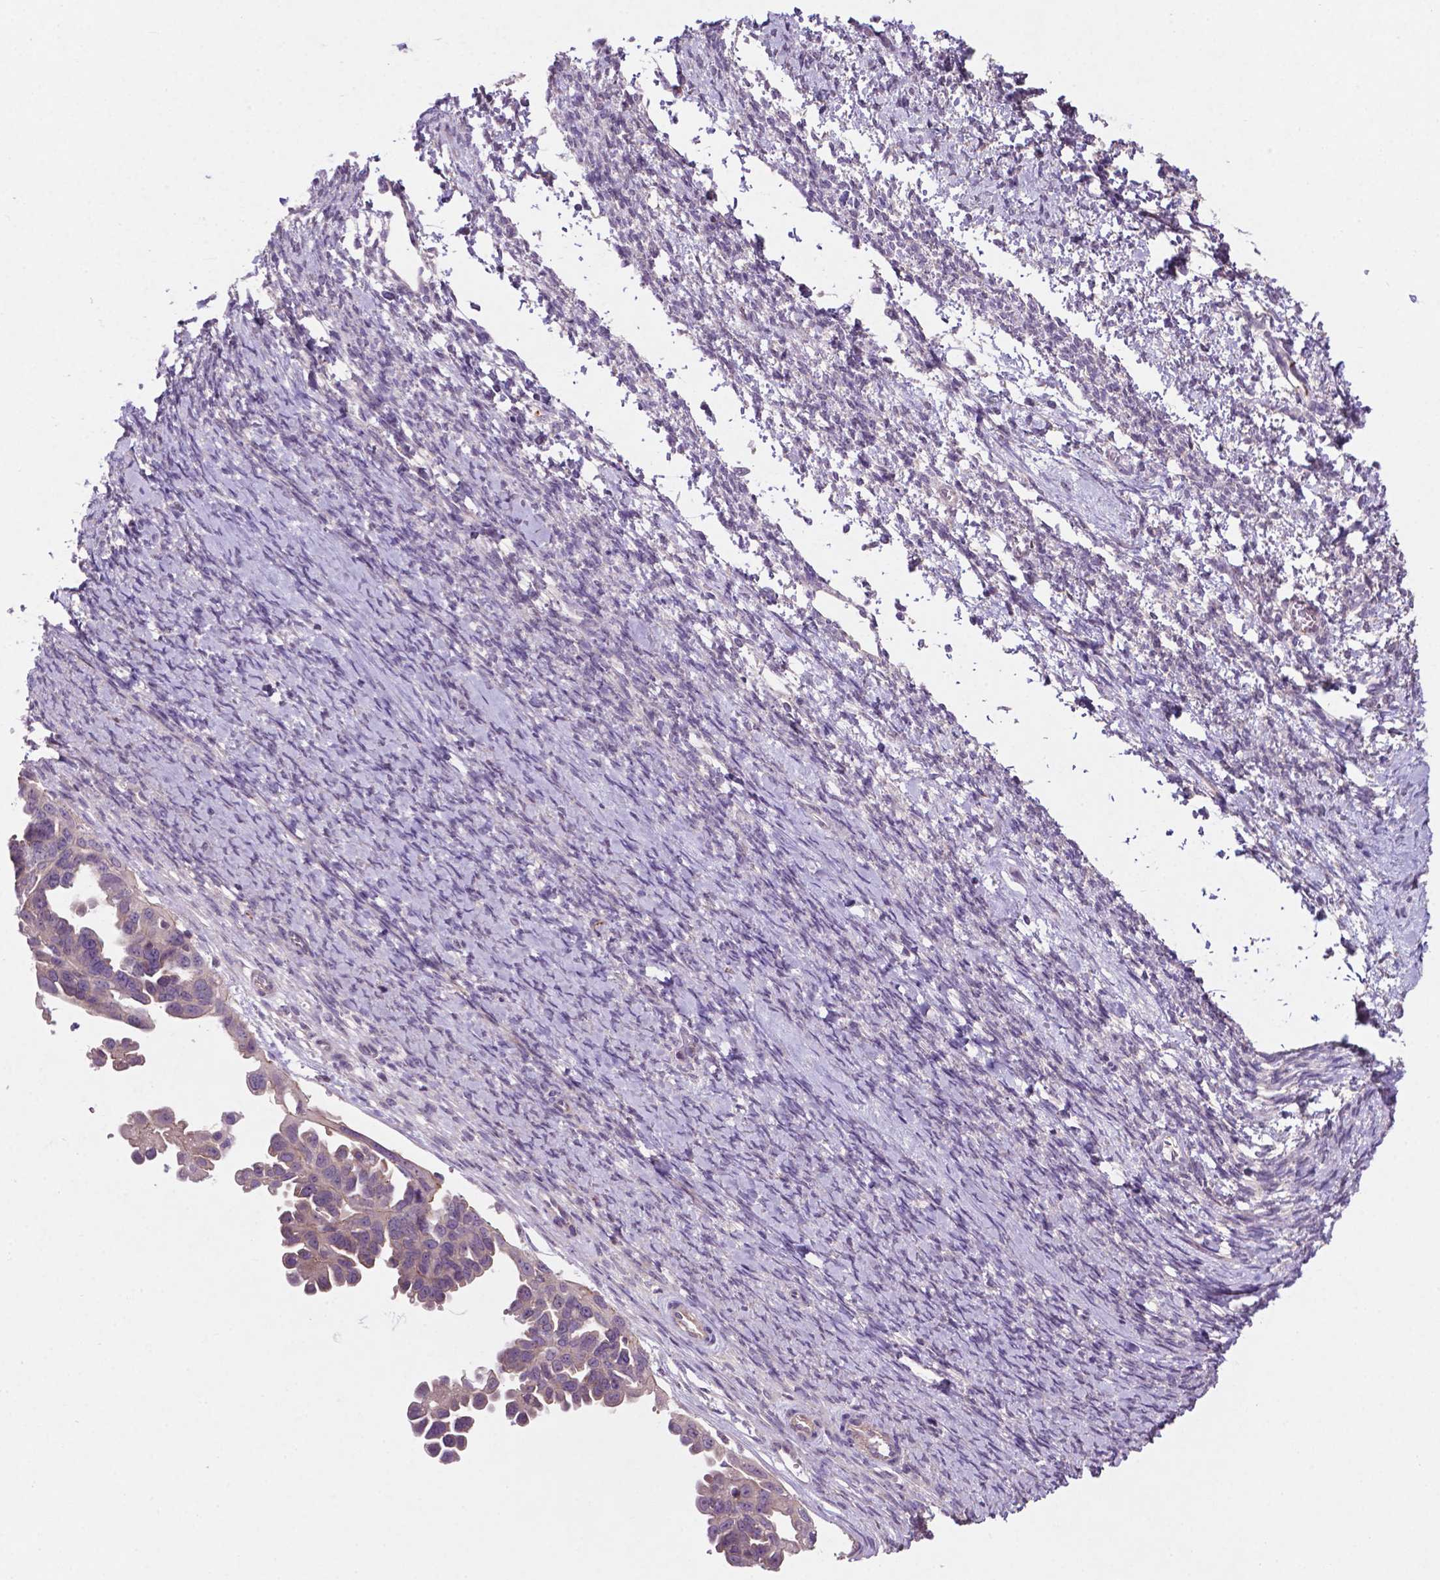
{"staining": {"intensity": "weak", "quantity": "<25%", "location": "cytoplasmic/membranous"}, "tissue": "ovarian cancer", "cell_type": "Tumor cells", "image_type": "cancer", "snomed": [{"axis": "morphology", "description": "Cystadenocarcinoma, serous, NOS"}, {"axis": "topography", "description": "Ovary"}], "caption": "High power microscopy image of an IHC histopathology image of ovarian serous cystadenocarcinoma, revealing no significant staining in tumor cells.", "gene": "ARL5C", "patient": {"sex": "female", "age": 53}}